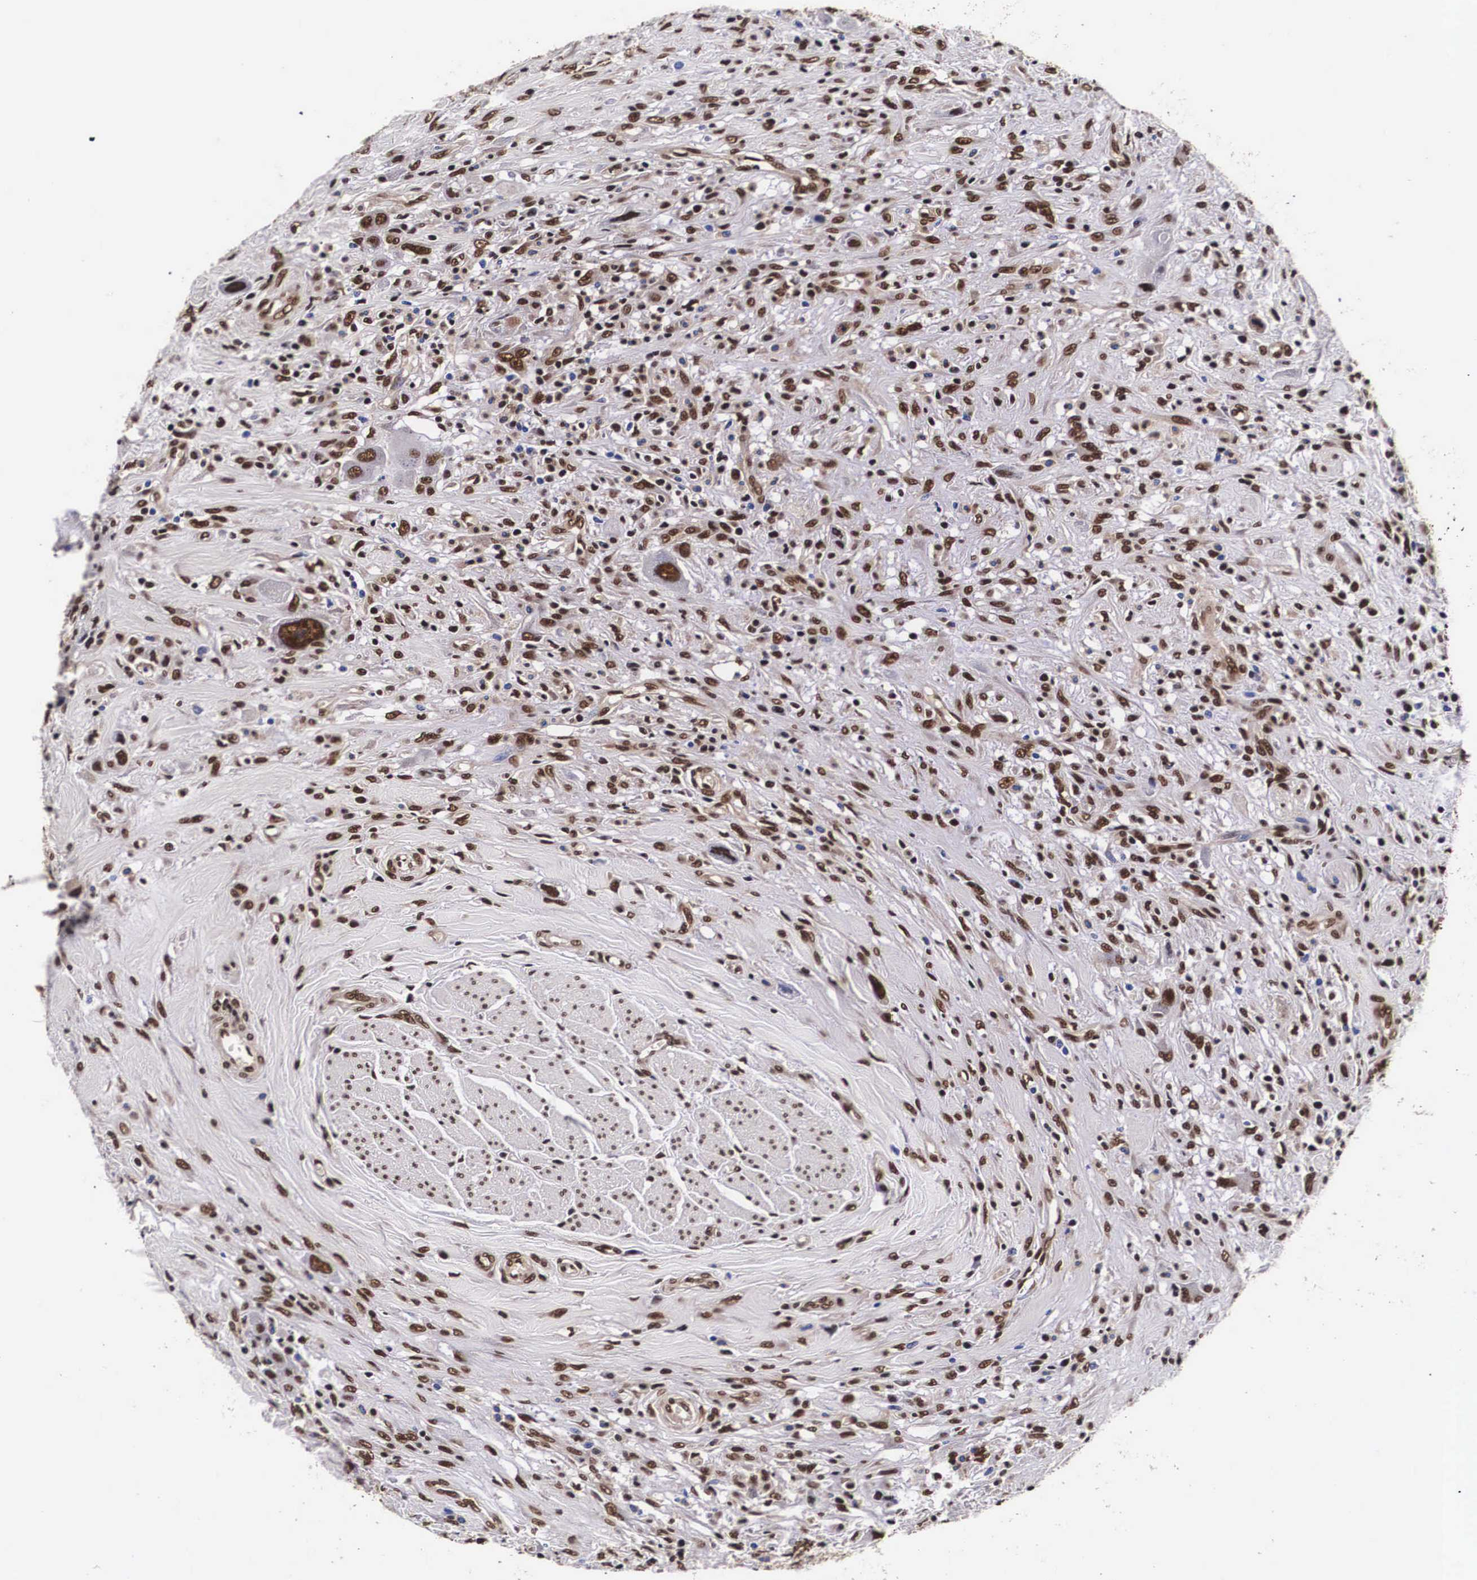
{"staining": {"intensity": "moderate", "quantity": ">75%", "location": "nuclear"}, "tissue": "urothelial cancer", "cell_type": "Tumor cells", "image_type": "cancer", "snomed": [{"axis": "morphology", "description": "Urothelial carcinoma, High grade"}, {"axis": "topography", "description": "Urinary bladder"}], "caption": "A brown stain shows moderate nuclear staining of a protein in human urothelial carcinoma (high-grade) tumor cells. Using DAB (brown) and hematoxylin (blue) stains, captured at high magnification using brightfield microscopy.", "gene": "PABPN1", "patient": {"sex": "male", "age": 50}}